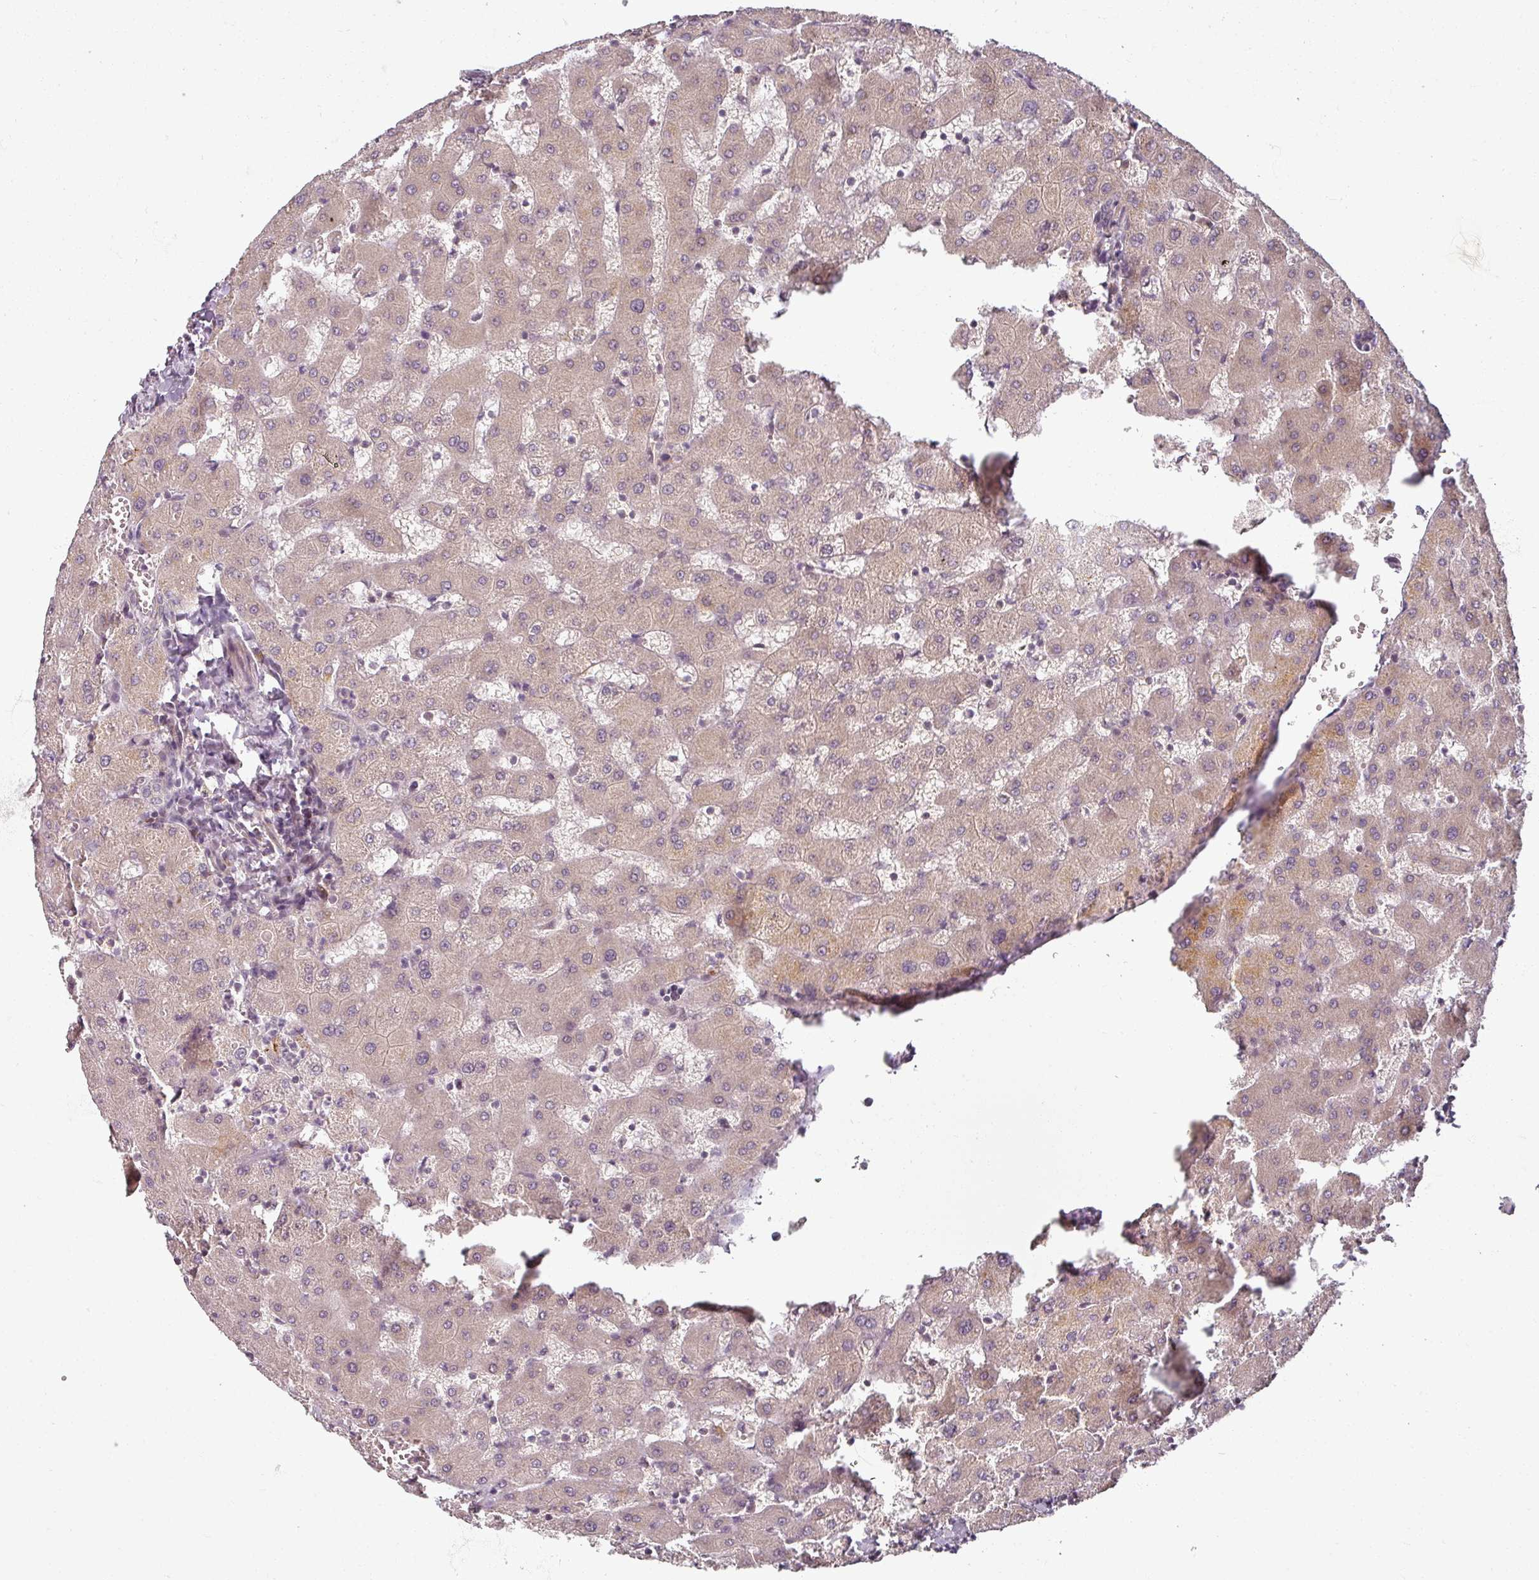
{"staining": {"intensity": "negative", "quantity": "none", "location": "none"}, "tissue": "liver", "cell_type": "Cholangiocytes", "image_type": "normal", "snomed": [{"axis": "morphology", "description": "Normal tissue, NOS"}, {"axis": "topography", "description": "Liver"}], "caption": "IHC photomicrograph of benign liver: liver stained with DAB displays no significant protein positivity in cholangiocytes. (DAB immunohistochemistry (IHC) visualized using brightfield microscopy, high magnification).", "gene": "POLR2G", "patient": {"sex": "female", "age": 63}}